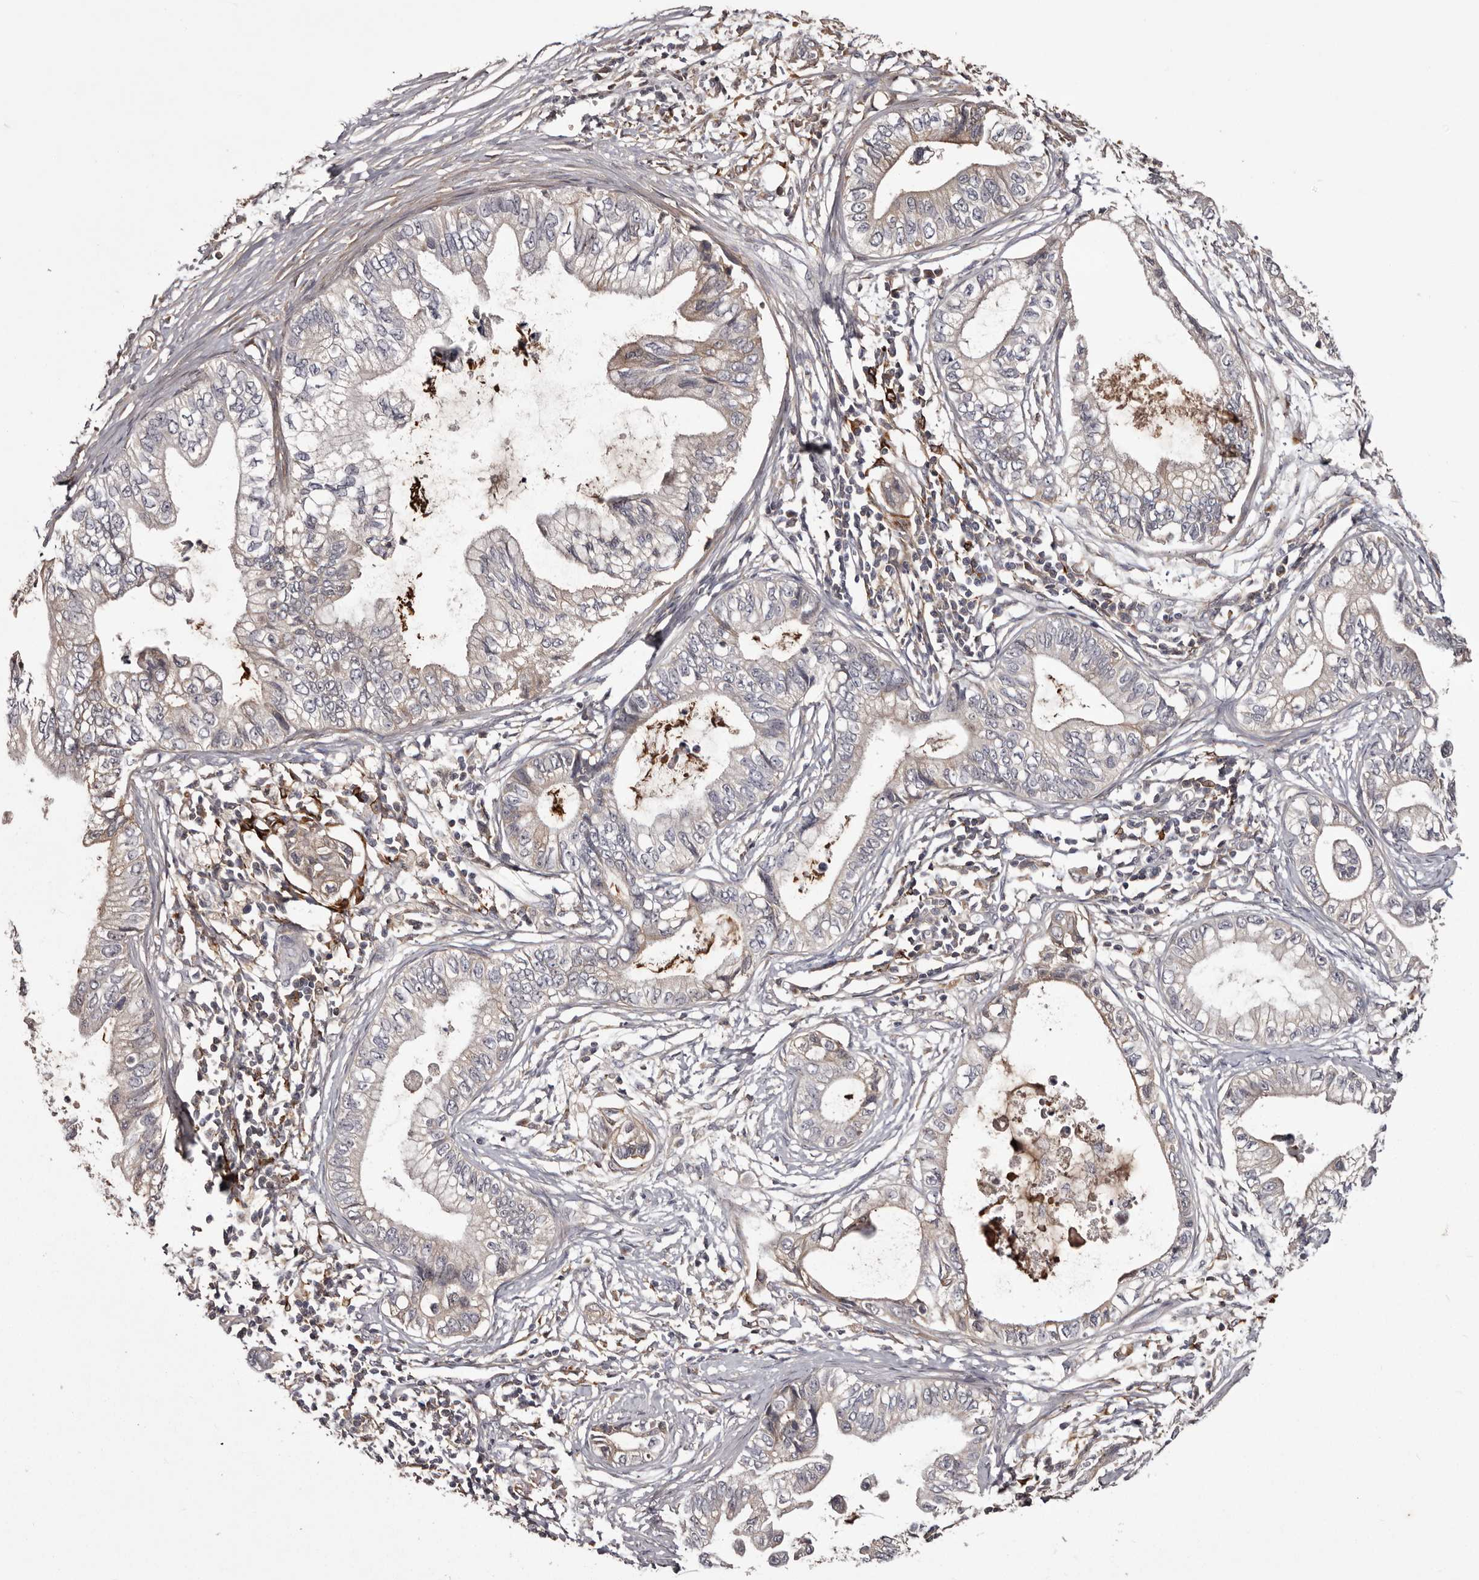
{"staining": {"intensity": "weak", "quantity": "<25%", "location": "cytoplasmic/membranous"}, "tissue": "pancreatic cancer", "cell_type": "Tumor cells", "image_type": "cancer", "snomed": [{"axis": "morphology", "description": "Adenocarcinoma, NOS"}, {"axis": "topography", "description": "Pancreas"}], "caption": "This is an immunohistochemistry (IHC) micrograph of human adenocarcinoma (pancreatic). There is no expression in tumor cells.", "gene": "CYP1B1", "patient": {"sex": "male", "age": 56}}